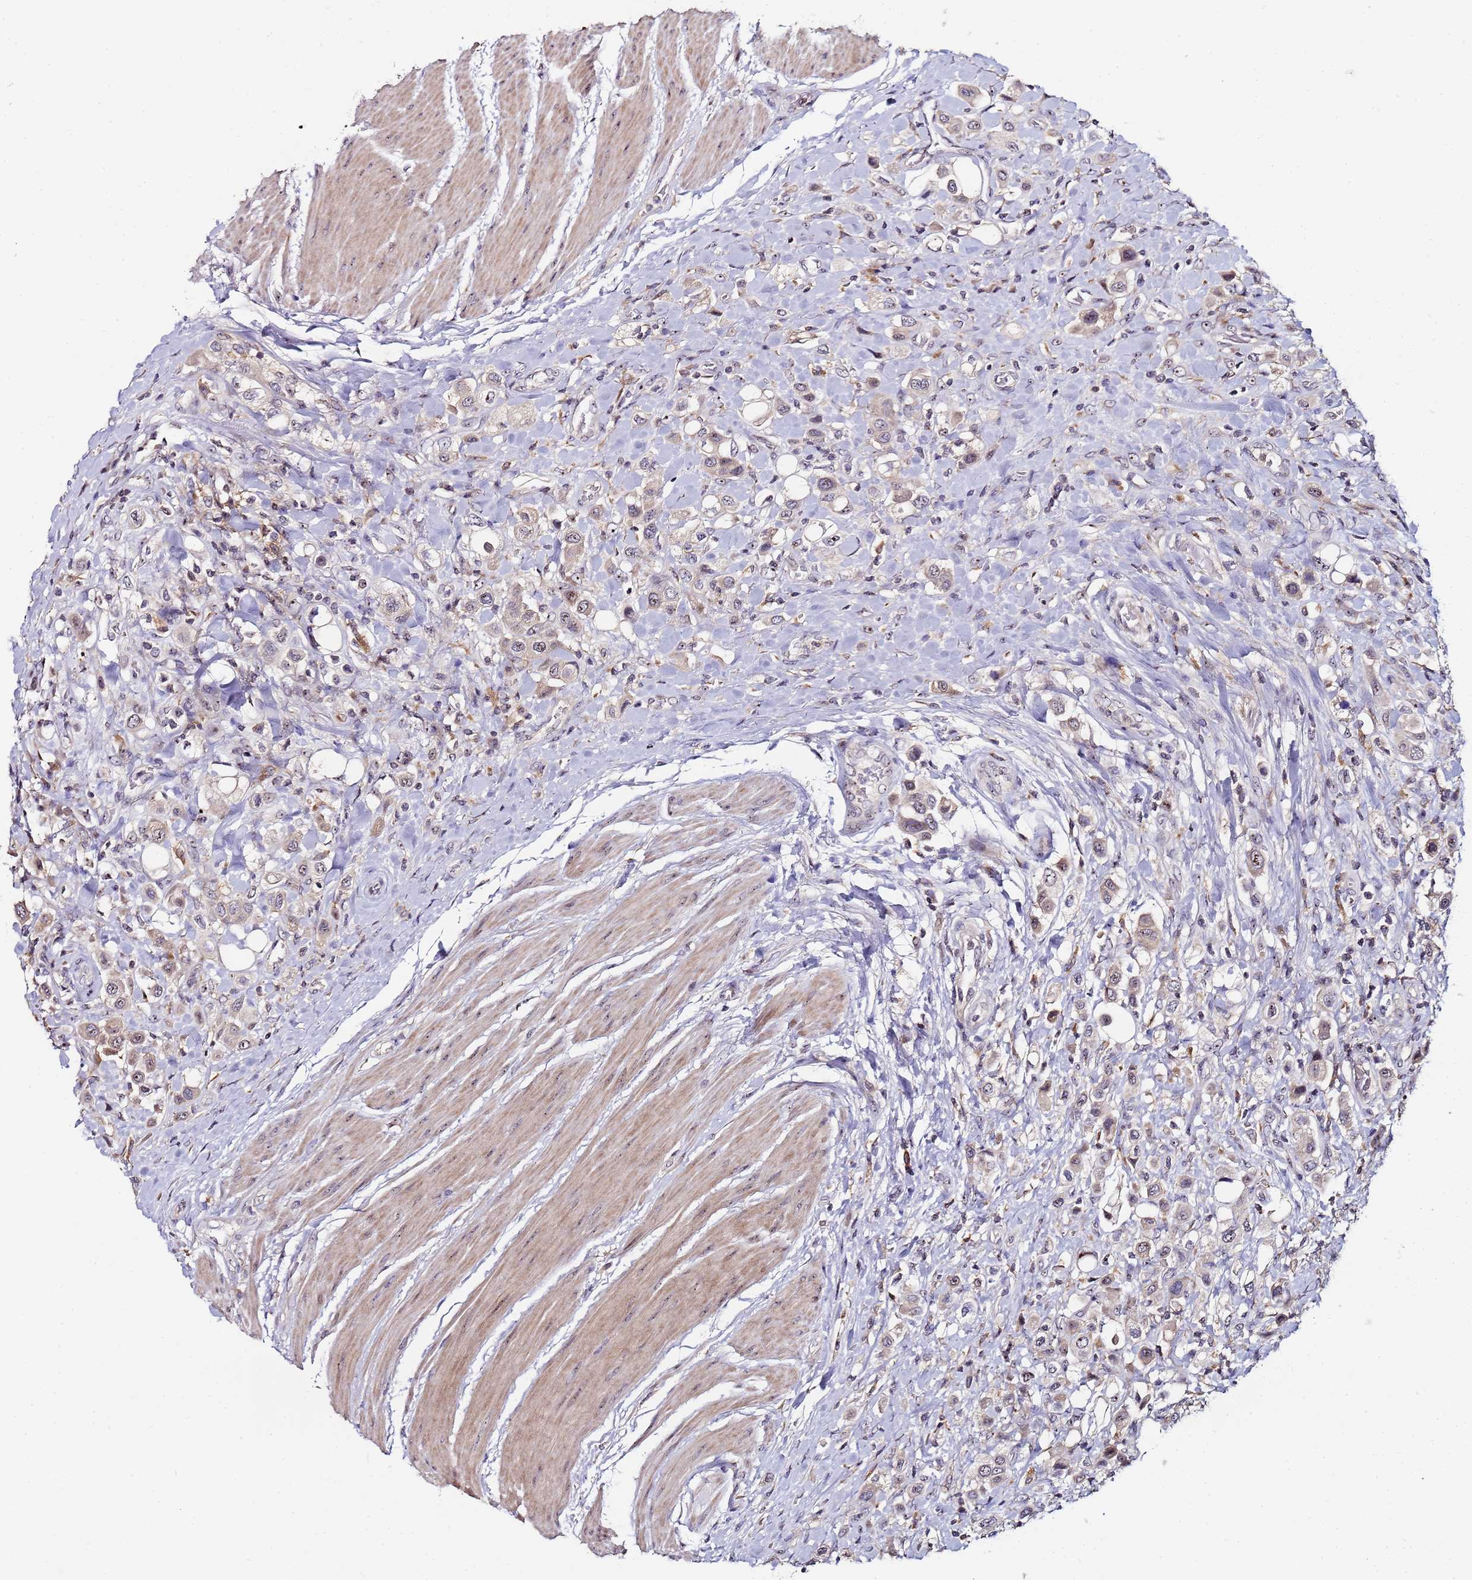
{"staining": {"intensity": "weak", "quantity": "25%-75%", "location": "cytoplasmic/membranous"}, "tissue": "urothelial cancer", "cell_type": "Tumor cells", "image_type": "cancer", "snomed": [{"axis": "morphology", "description": "Urothelial carcinoma, High grade"}, {"axis": "topography", "description": "Urinary bladder"}], "caption": "This is a histology image of immunohistochemistry staining of urothelial cancer, which shows weak positivity in the cytoplasmic/membranous of tumor cells.", "gene": "KRI1", "patient": {"sex": "male", "age": 50}}